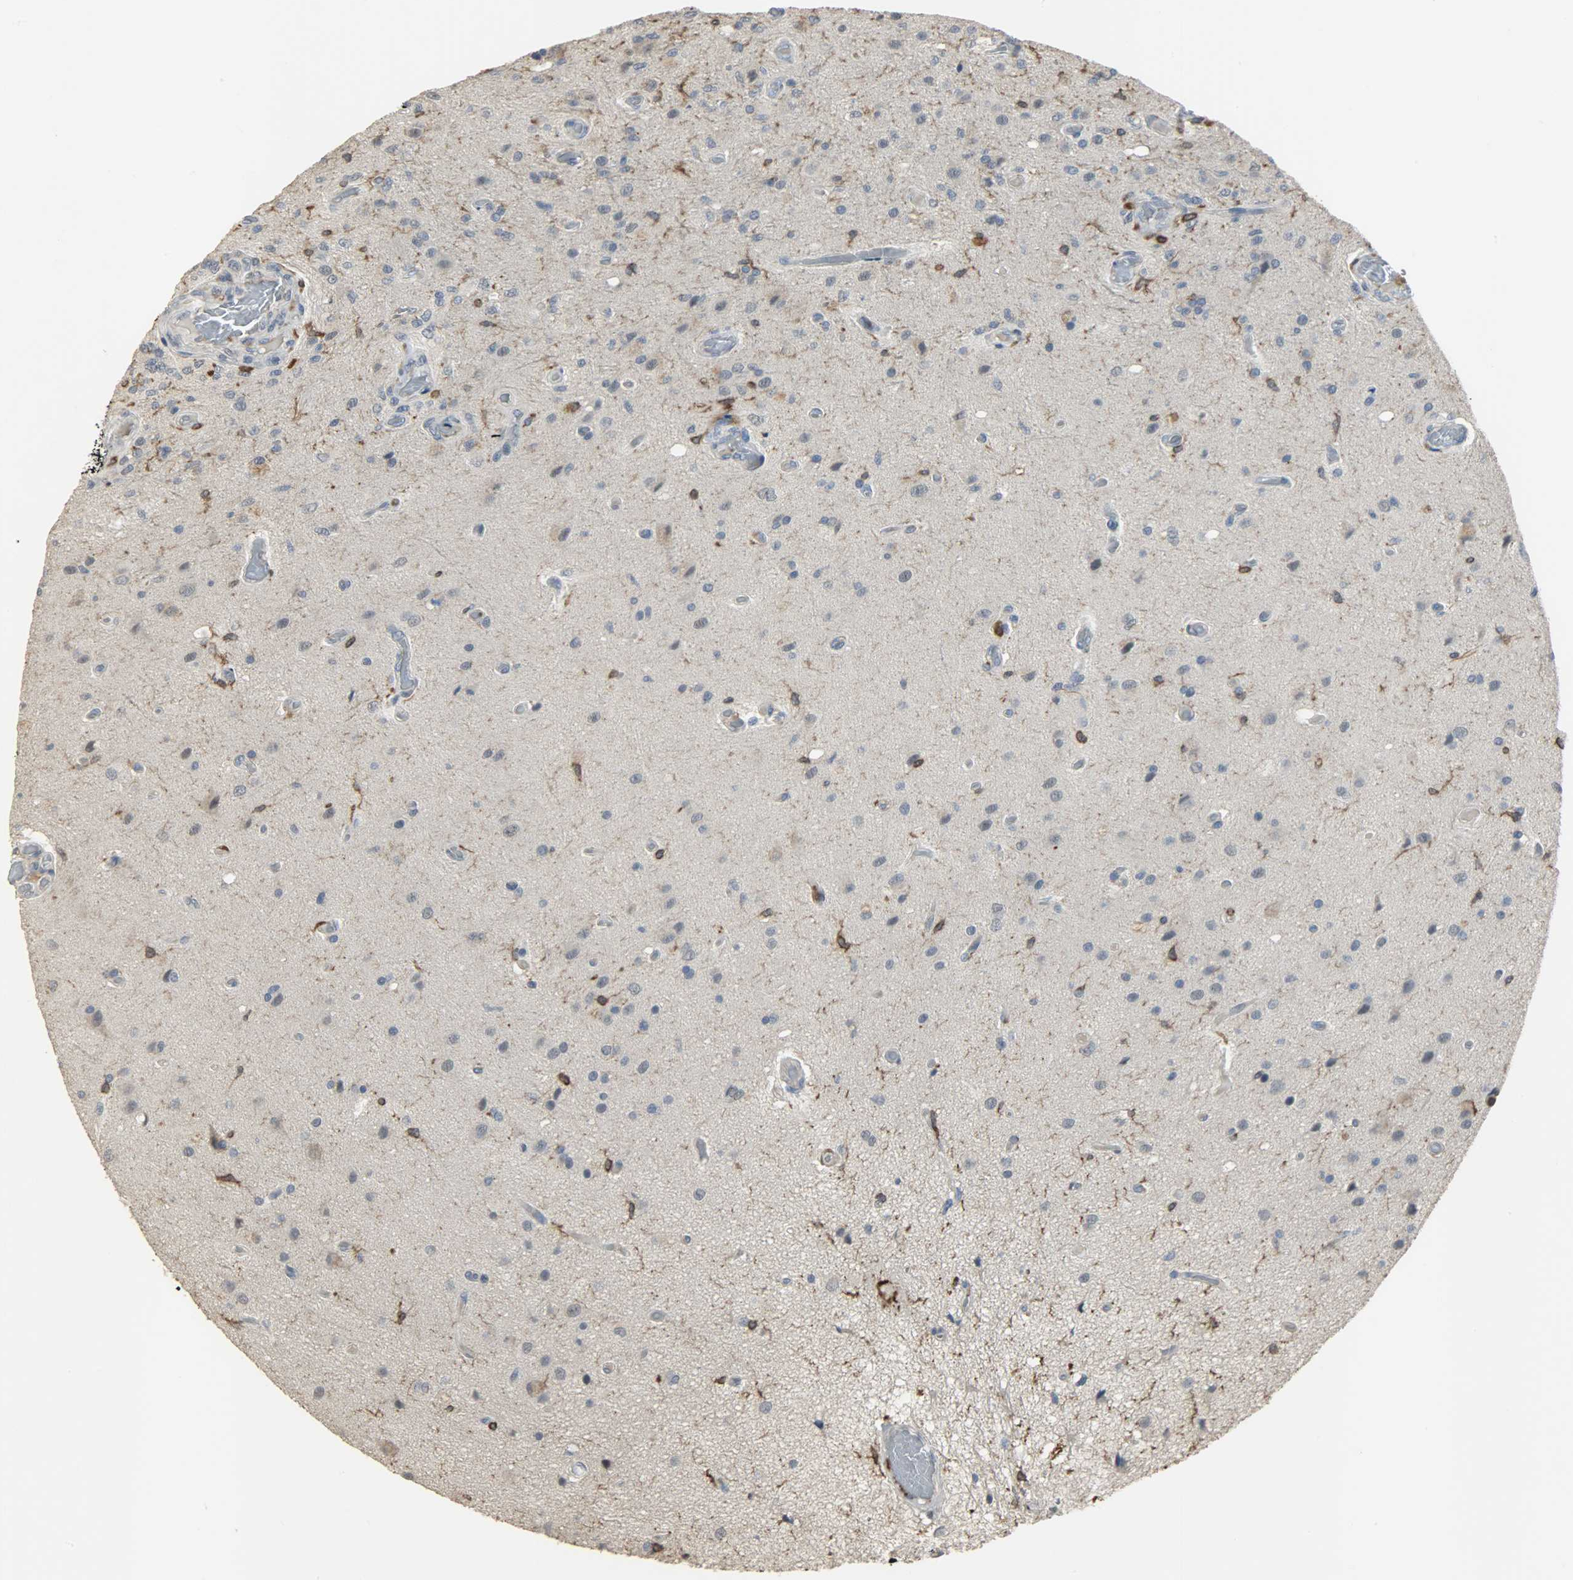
{"staining": {"intensity": "moderate", "quantity": "<25%", "location": "cytoplasmic/membranous"}, "tissue": "glioma", "cell_type": "Tumor cells", "image_type": "cancer", "snomed": [{"axis": "morphology", "description": "Normal tissue, NOS"}, {"axis": "morphology", "description": "Glioma, malignant, High grade"}, {"axis": "topography", "description": "Cerebral cortex"}], "caption": "The immunohistochemical stain highlights moderate cytoplasmic/membranous expression in tumor cells of high-grade glioma (malignant) tissue.", "gene": "SKAP2", "patient": {"sex": "male", "age": 77}}